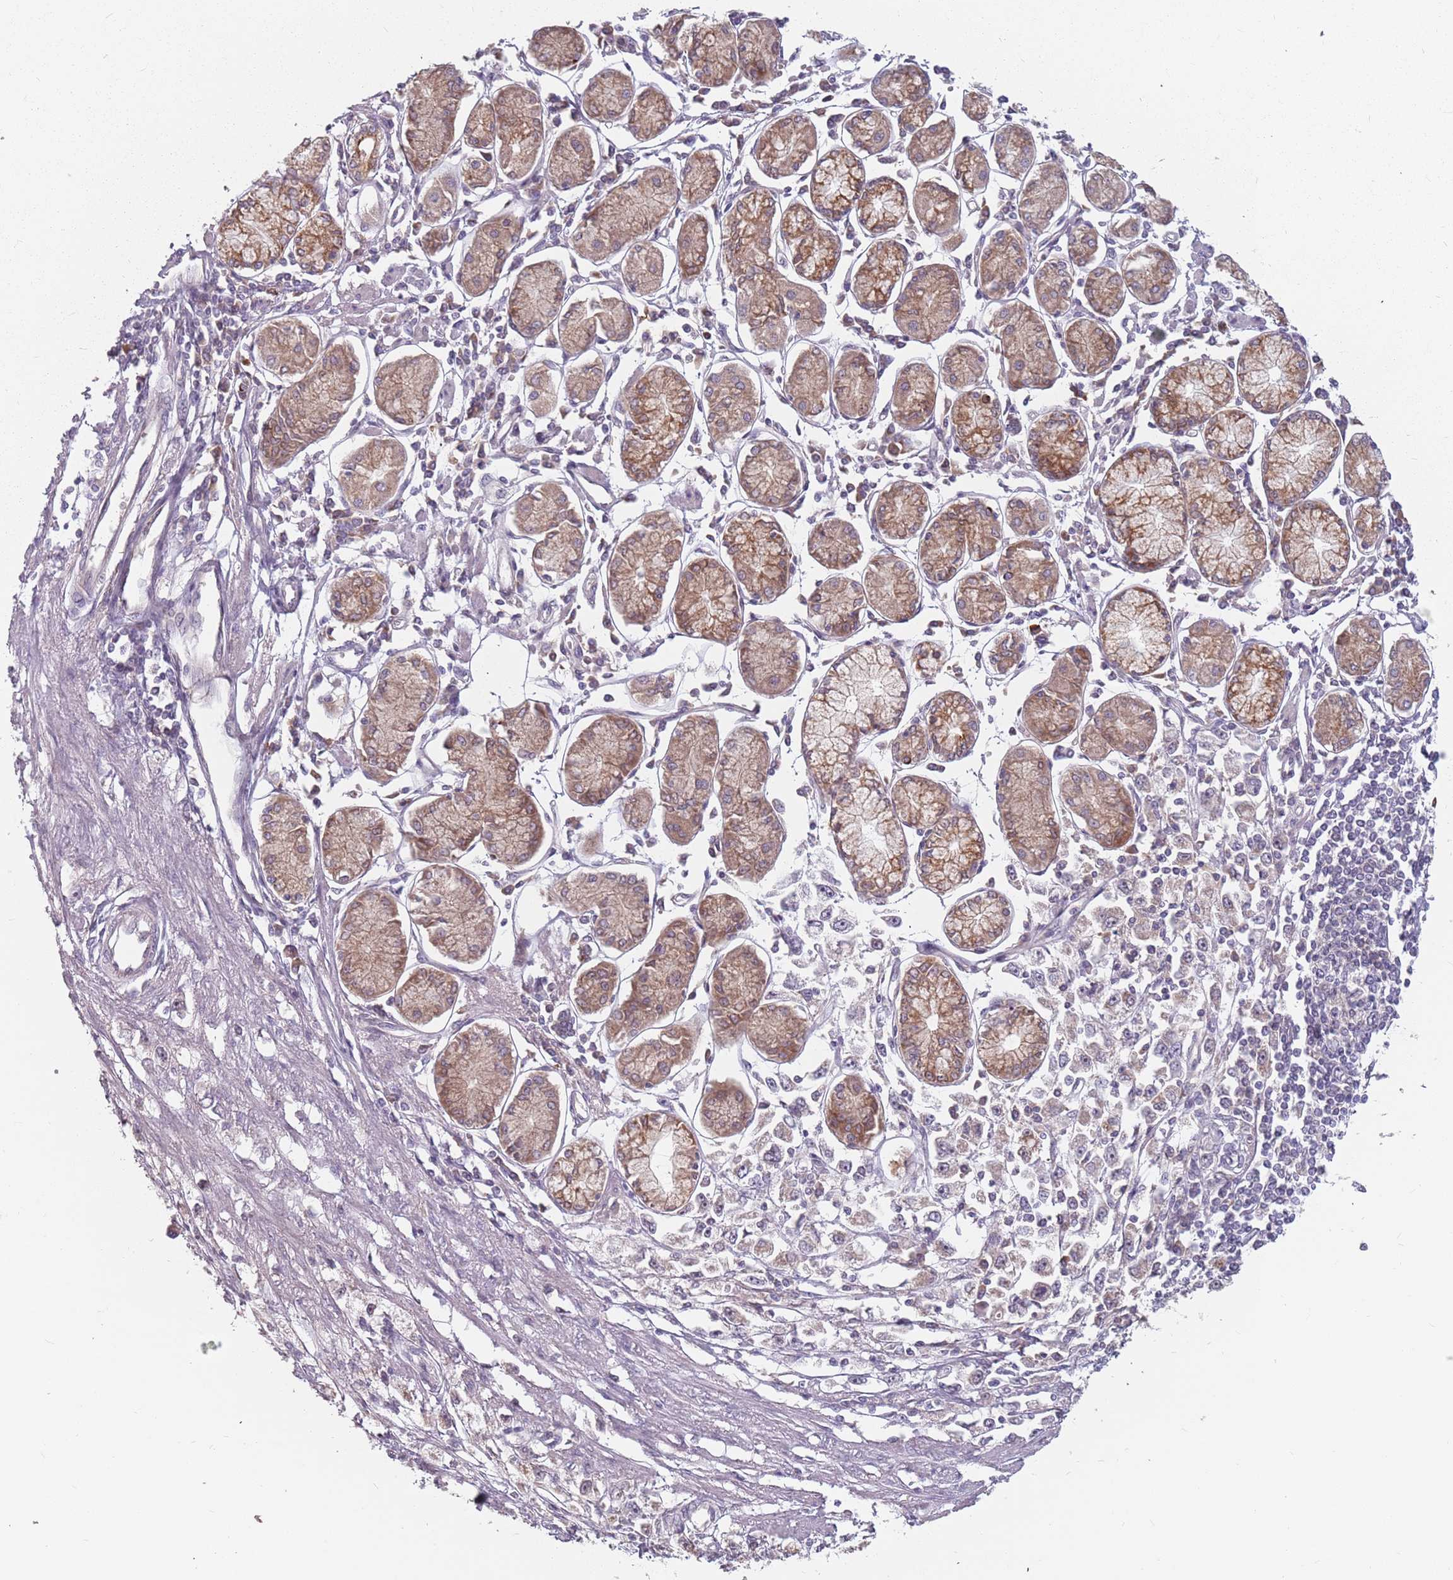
{"staining": {"intensity": "weak", "quantity": "<25%", "location": "cytoplasmic/membranous"}, "tissue": "stomach cancer", "cell_type": "Tumor cells", "image_type": "cancer", "snomed": [{"axis": "morphology", "description": "Adenocarcinoma, NOS"}, {"axis": "topography", "description": "Stomach"}], "caption": "Micrograph shows no protein positivity in tumor cells of stomach adenocarcinoma tissue.", "gene": "ADAL", "patient": {"sex": "female", "age": 59}}